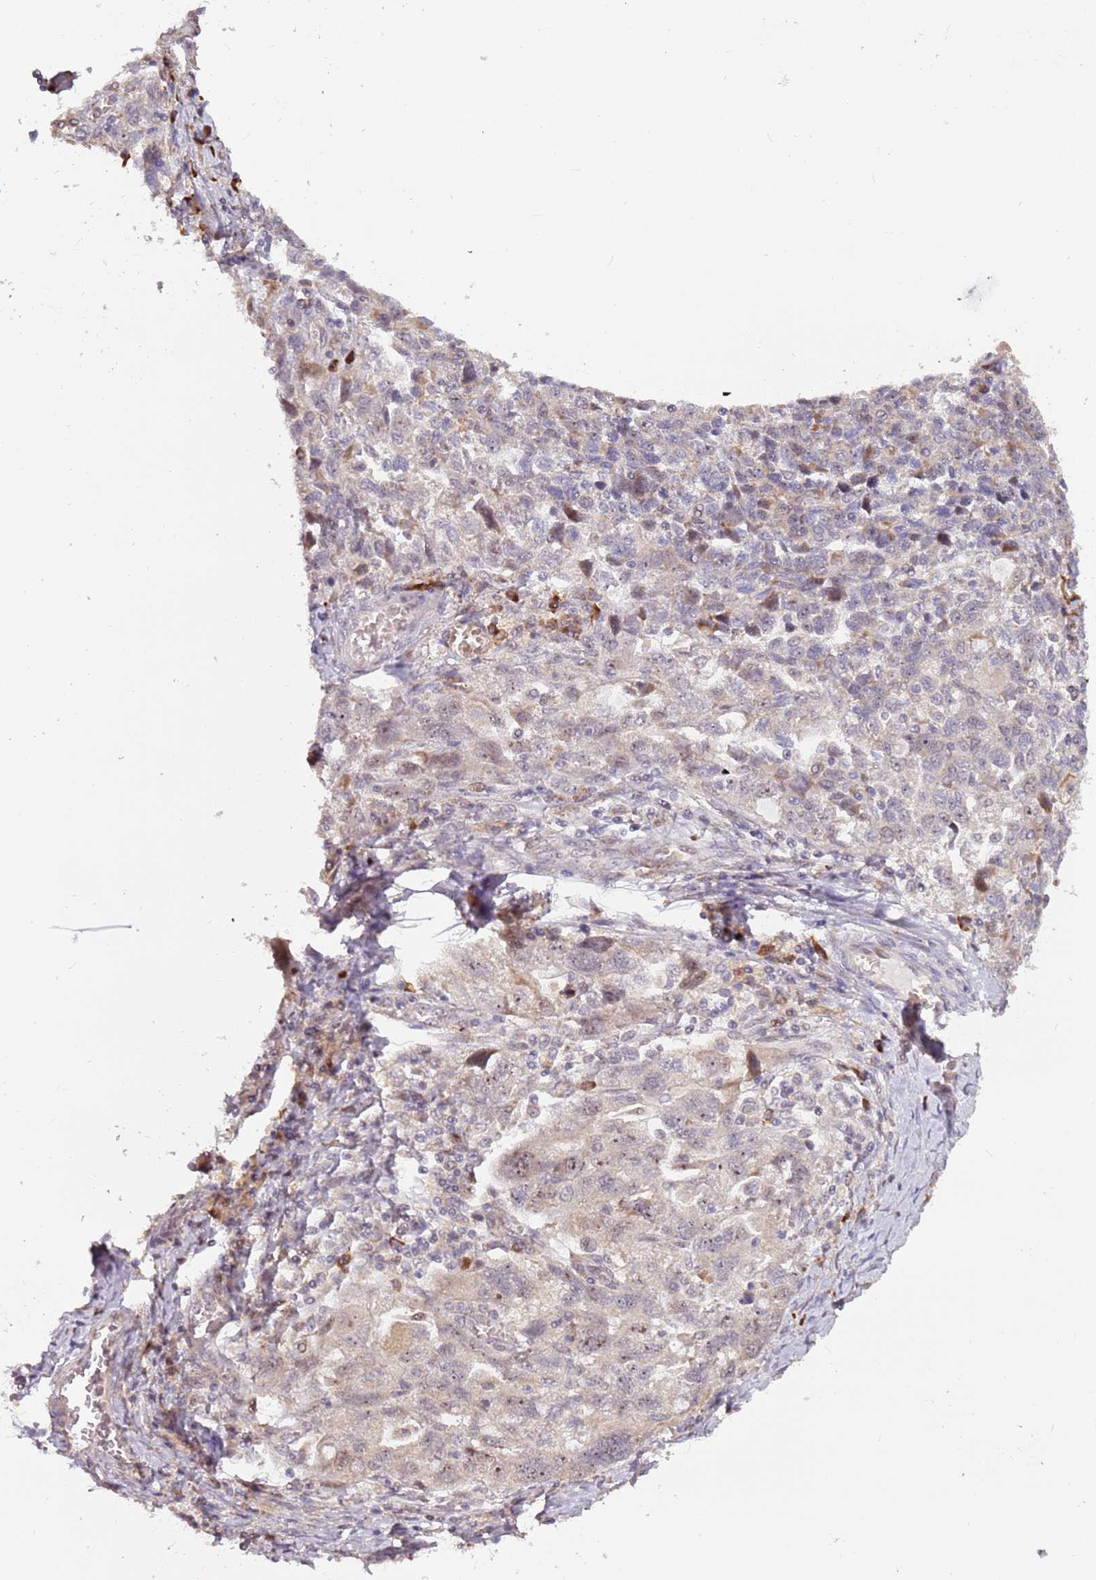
{"staining": {"intensity": "moderate", "quantity": "<25%", "location": "nuclear"}, "tissue": "ovarian cancer", "cell_type": "Tumor cells", "image_type": "cancer", "snomed": [{"axis": "morphology", "description": "Carcinoma, NOS"}, {"axis": "morphology", "description": "Cystadenocarcinoma, serous, NOS"}, {"axis": "topography", "description": "Ovary"}], "caption": "Serous cystadenocarcinoma (ovarian) stained for a protein demonstrates moderate nuclear positivity in tumor cells.", "gene": "UCMA", "patient": {"sex": "female", "age": 69}}